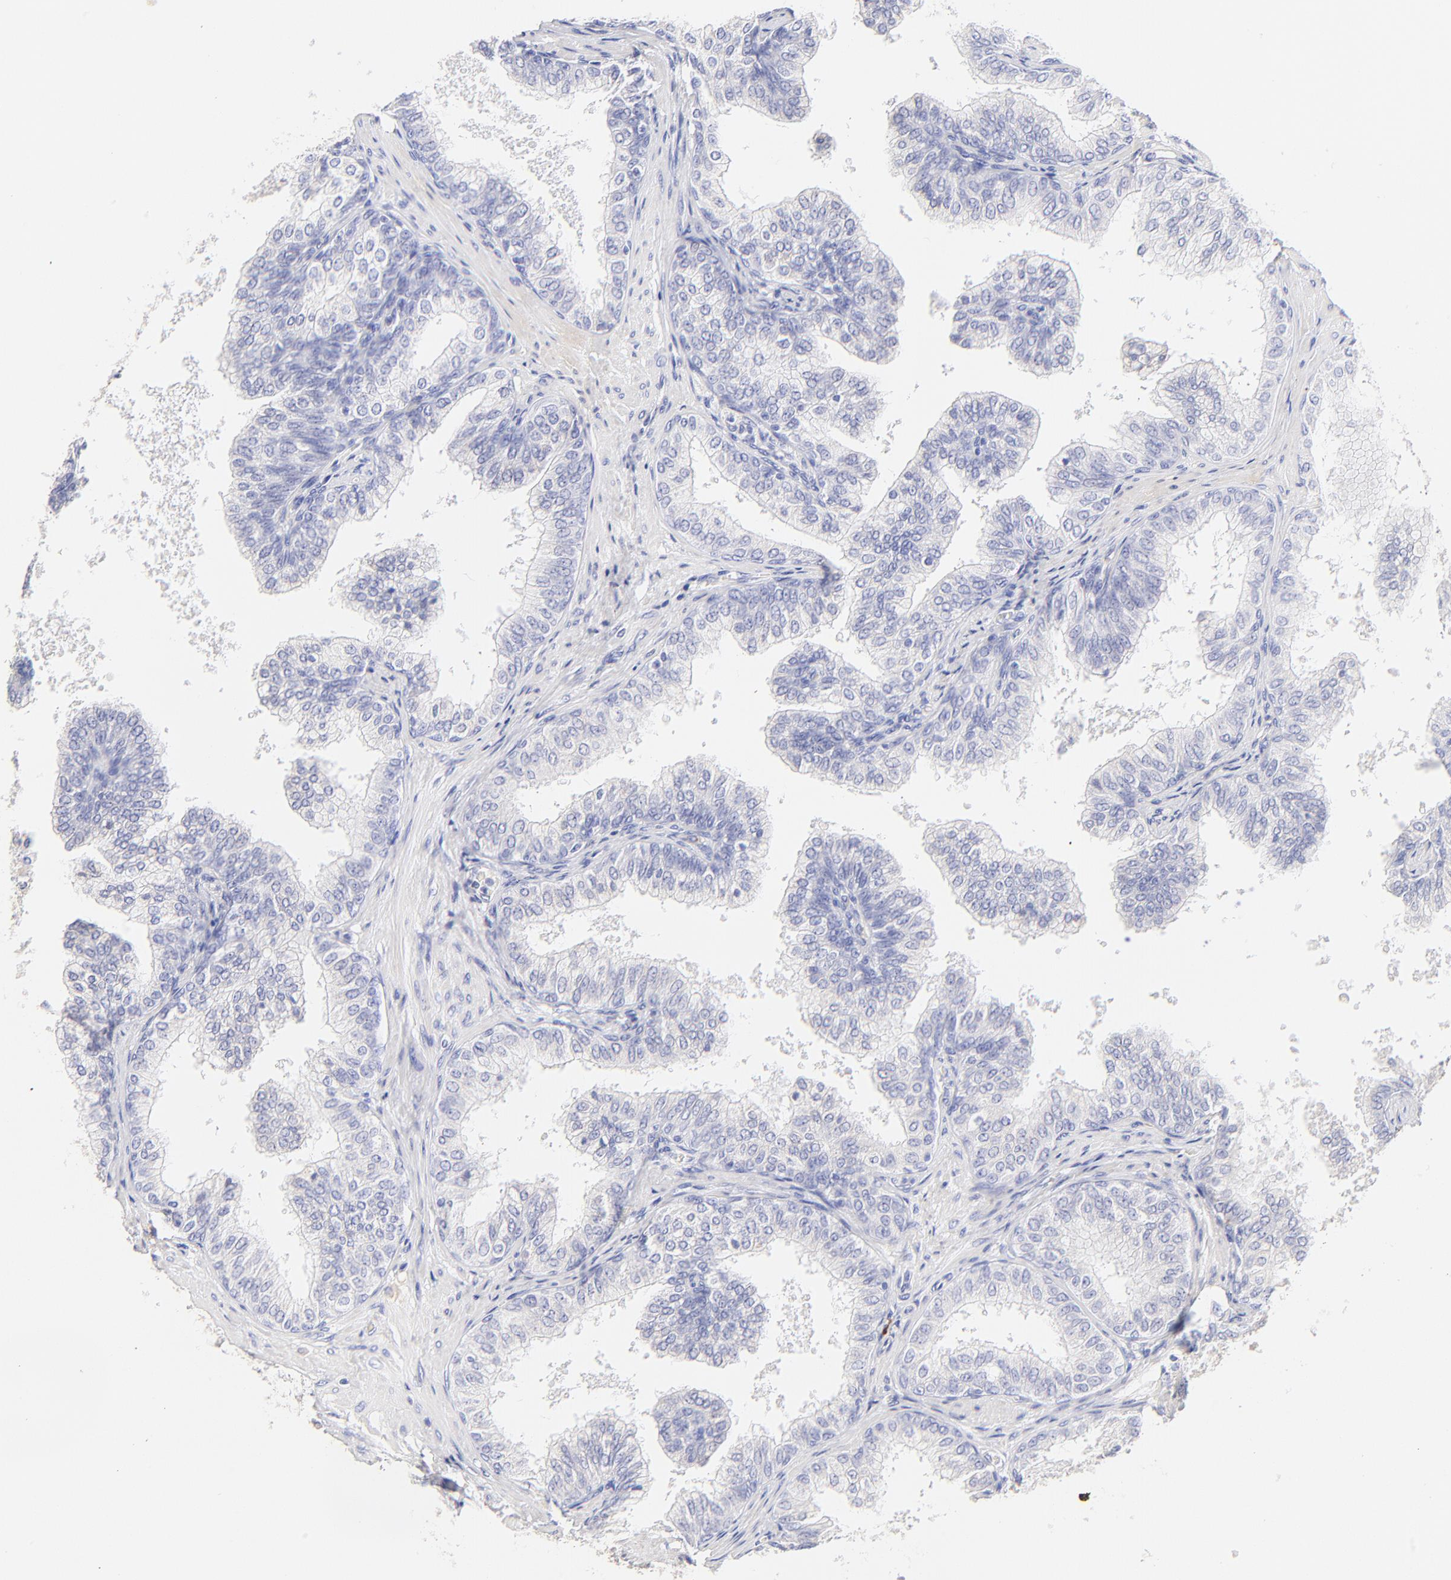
{"staining": {"intensity": "negative", "quantity": "none", "location": "none"}, "tissue": "prostate", "cell_type": "Glandular cells", "image_type": "normal", "snomed": [{"axis": "morphology", "description": "Normal tissue, NOS"}, {"axis": "topography", "description": "Prostate"}], "caption": "Glandular cells show no significant expression in benign prostate.", "gene": "ASB9", "patient": {"sex": "male", "age": 60}}